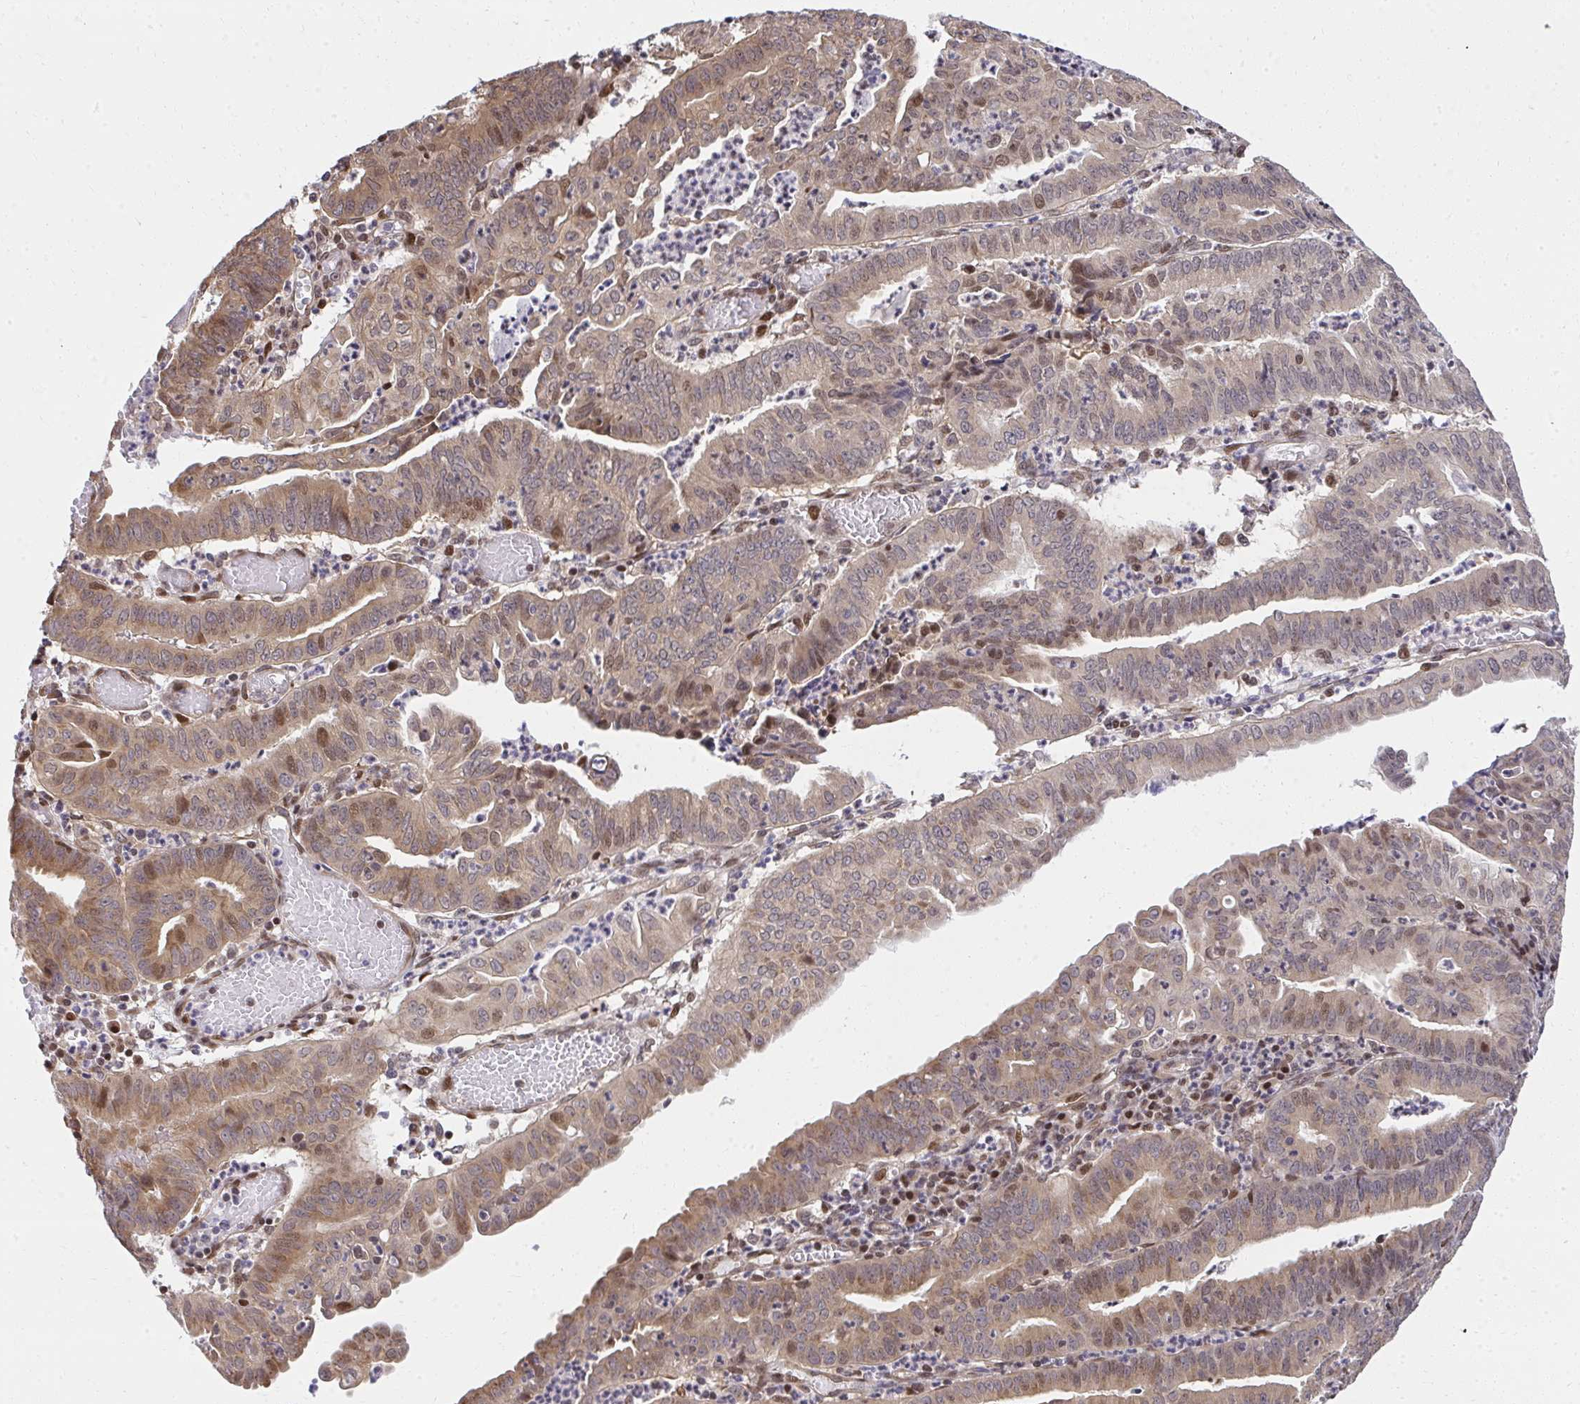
{"staining": {"intensity": "moderate", "quantity": ">75%", "location": "cytoplasmic/membranous,nuclear"}, "tissue": "endometrial cancer", "cell_type": "Tumor cells", "image_type": "cancer", "snomed": [{"axis": "morphology", "description": "Adenocarcinoma, NOS"}, {"axis": "topography", "description": "Endometrium"}], "caption": "Immunohistochemistry (DAB (3,3'-diaminobenzidine)) staining of endometrial cancer (adenocarcinoma) exhibits moderate cytoplasmic/membranous and nuclear protein expression in approximately >75% of tumor cells.", "gene": "PIGY", "patient": {"sex": "female", "age": 60}}